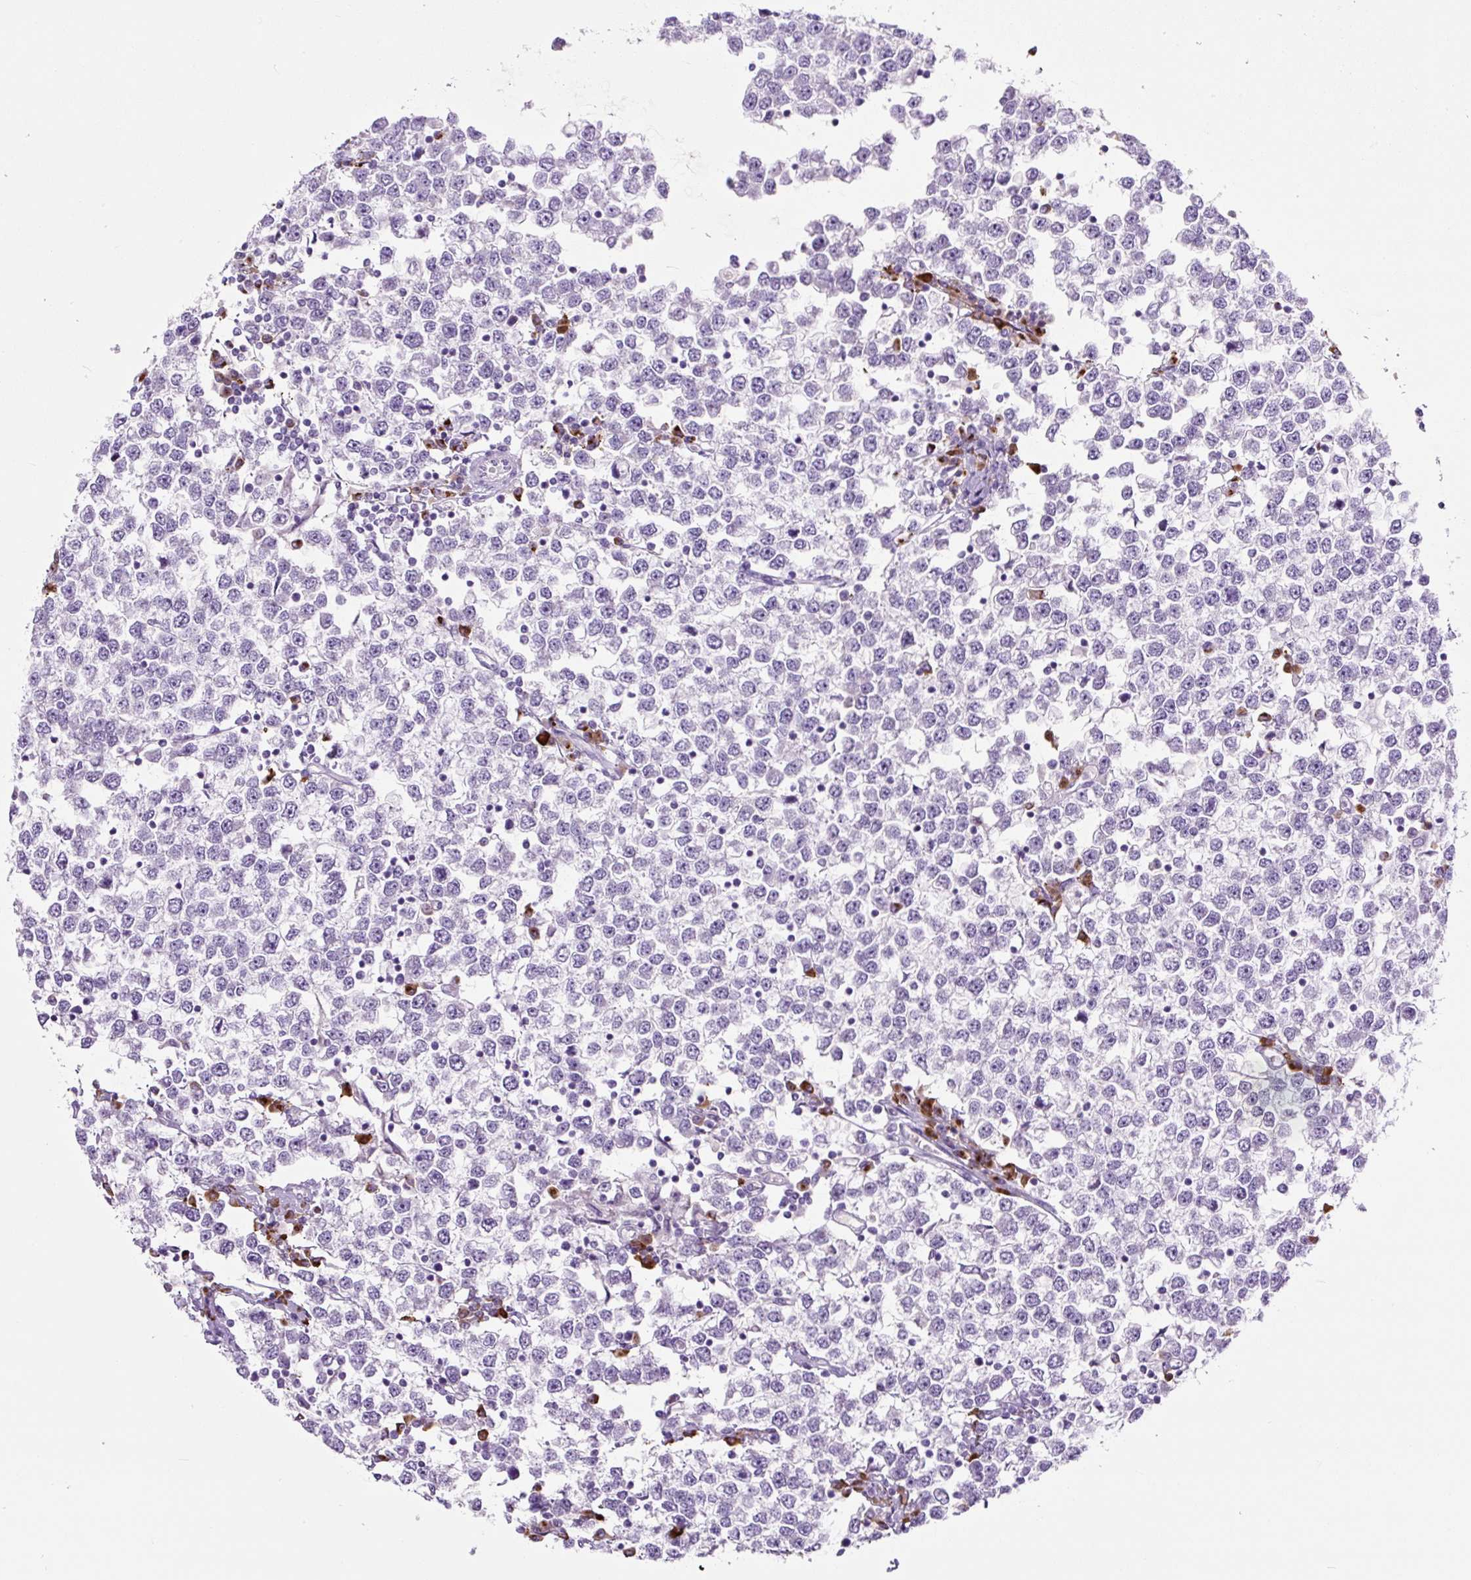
{"staining": {"intensity": "negative", "quantity": "none", "location": "none"}, "tissue": "testis cancer", "cell_type": "Tumor cells", "image_type": "cancer", "snomed": [{"axis": "morphology", "description": "Seminoma, NOS"}, {"axis": "topography", "description": "Testis"}], "caption": "Protein analysis of testis seminoma shows no significant positivity in tumor cells. Nuclei are stained in blue.", "gene": "RNF212B", "patient": {"sex": "male", "age": 65}}